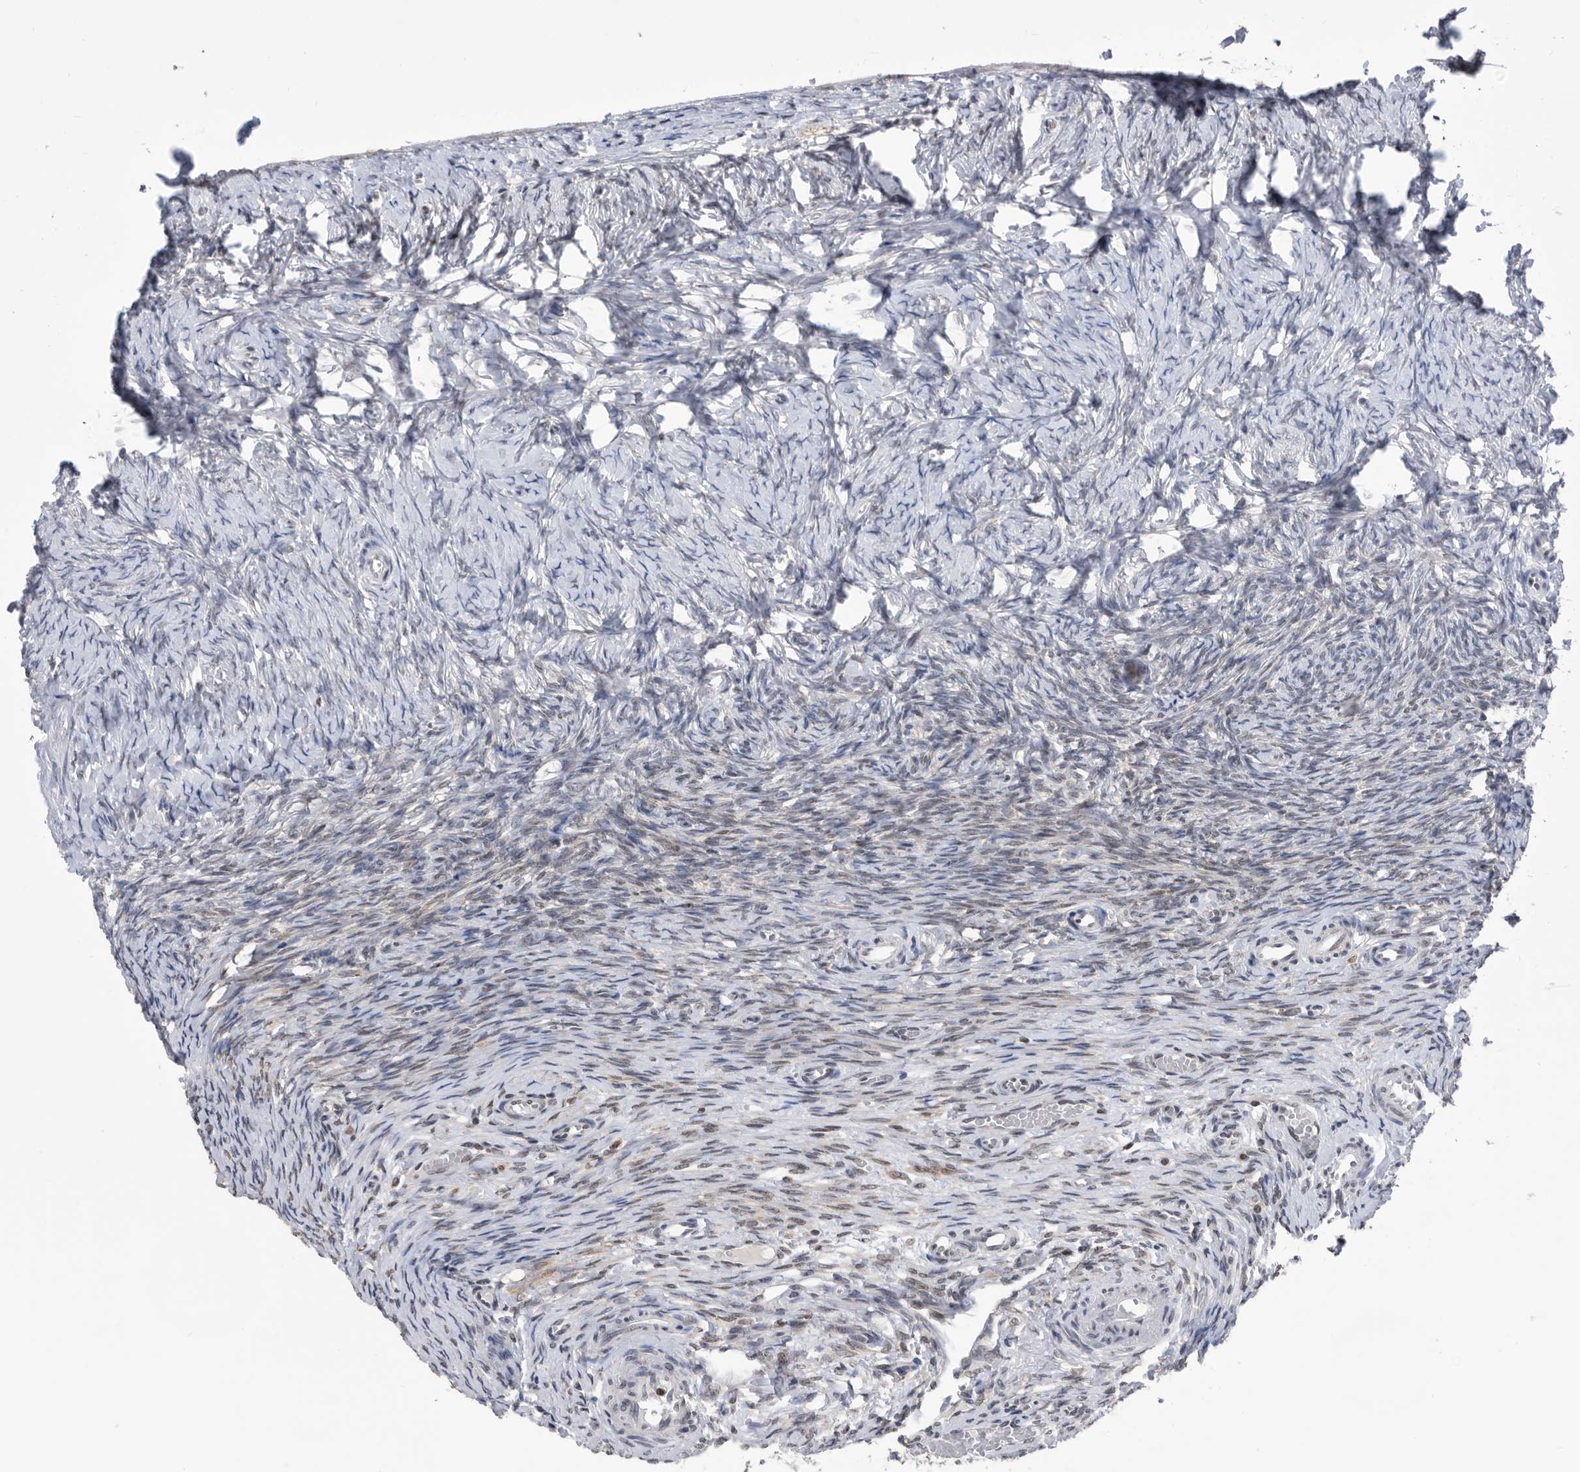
{"staining": {"intensity": "weak", "quantity": "25%-75%", "location": "nuclear"}, "tissue": "ovary", "cell_type": "Ovarian stroma cells", "image_type": "normal", "snomed": [{"axis": "morphology", "description": "Adenocarcinoma, NOS"}, {"axis": "topography", "description": "Endometrium"}], "caption": "DAB immunohistochemical staining of unremarkable human ovary demonstrates weak nuclear protein positivity in about 25%-75% of ovarian stroma cells. (Brightfield microscopy of DAB IHC at high magnification).", "gene": "TSTD1", "patient": {"sex": "female", "age": 32}}